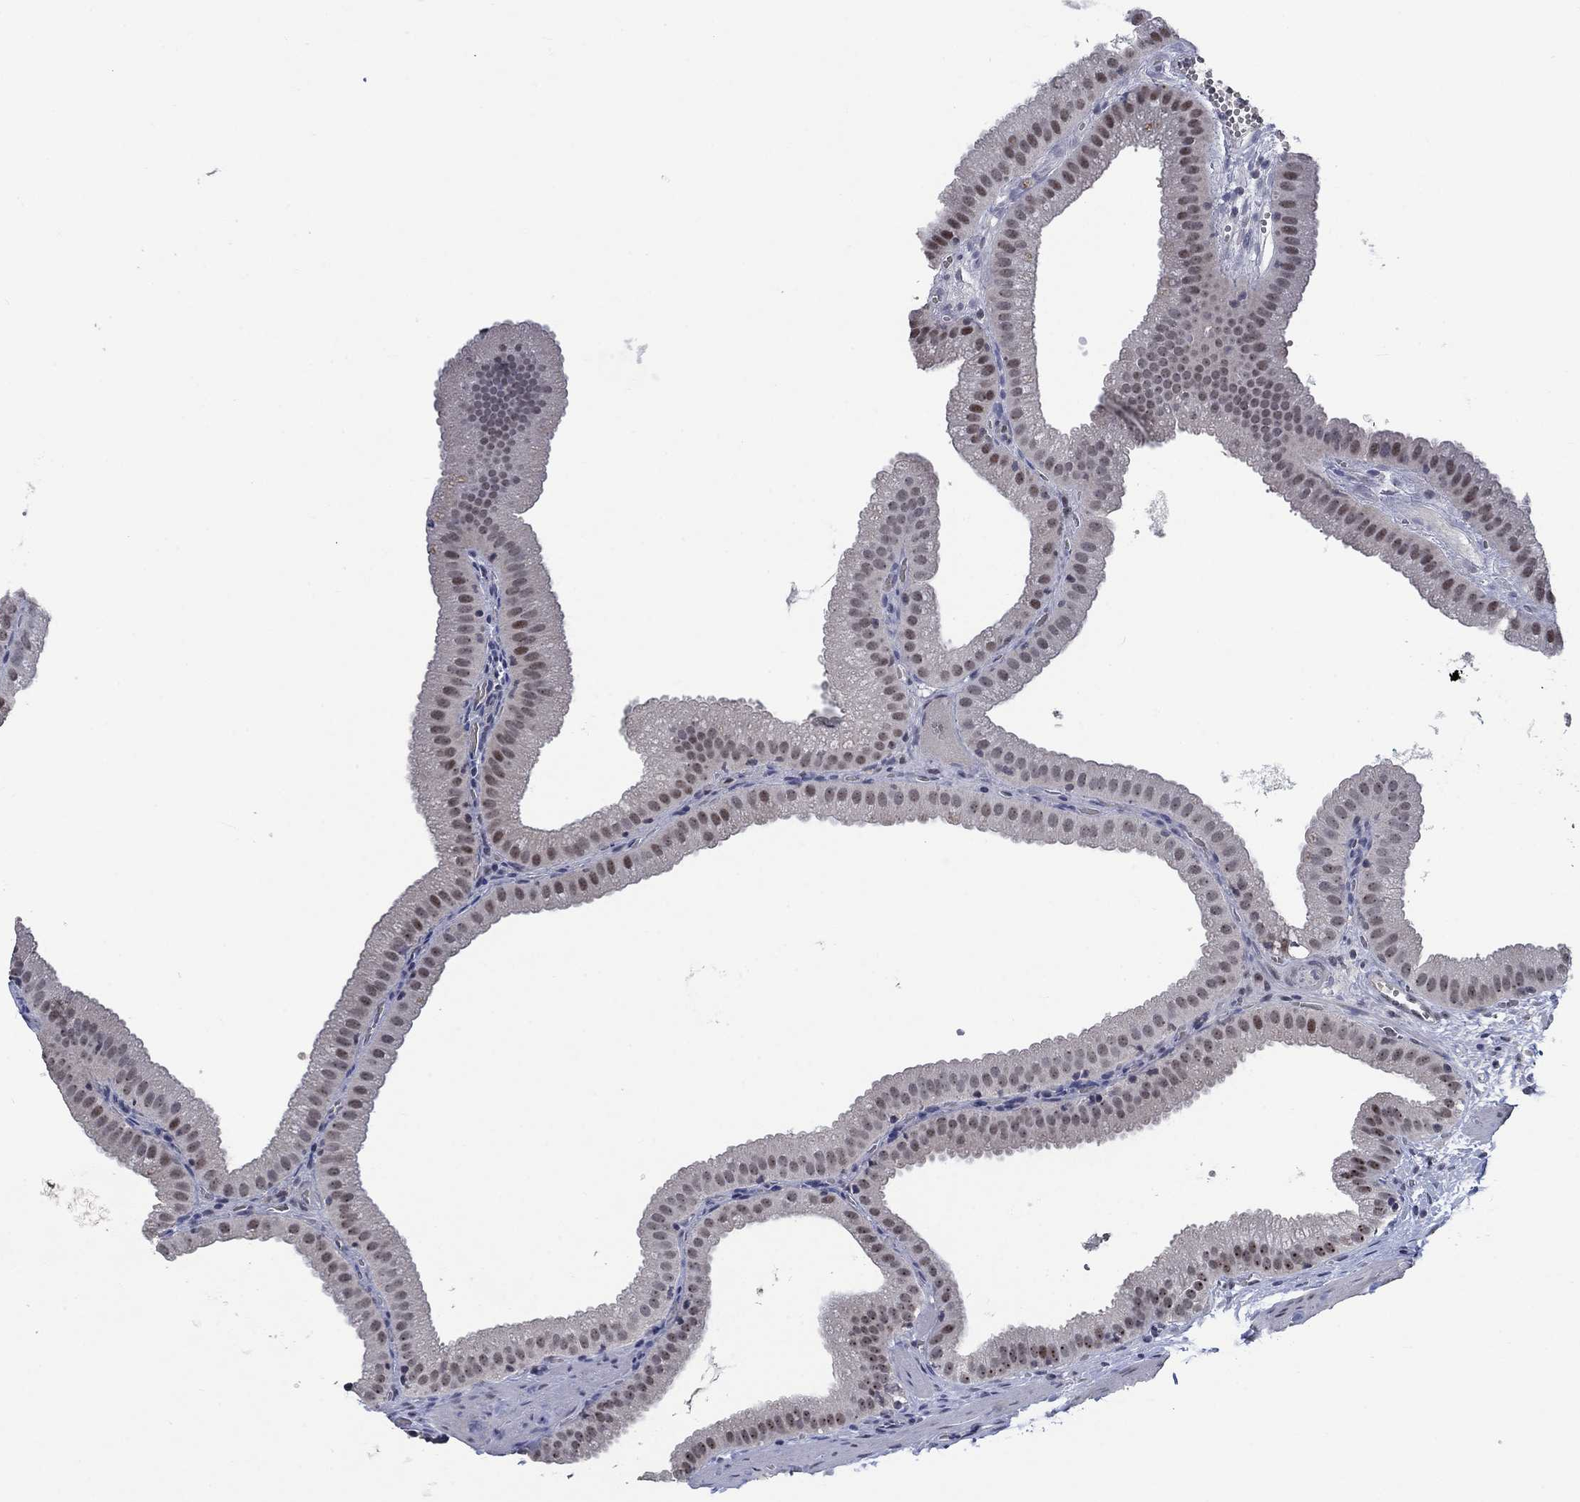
{"staining": {"intensity": "moderate", "quantity": "<25%", "location": "nuclear"}, "tissue": "gallbladder", "cell_type": "Glandular cells", "image_type": "normal", "snomed": [{"axis": "morphology", "description": "Normal tissue, NOS"}, {"axis": "topography", "description": "Gallbladder"}], "caption": "This histopathology image displays immunohistochemistry (IHC) staining of unremarkable gallbladder, with low moderate nuclear positivity in about <25% of glandular cells.", "gene": "HTN1", "patient": {"sex": "male", "age": 67}}